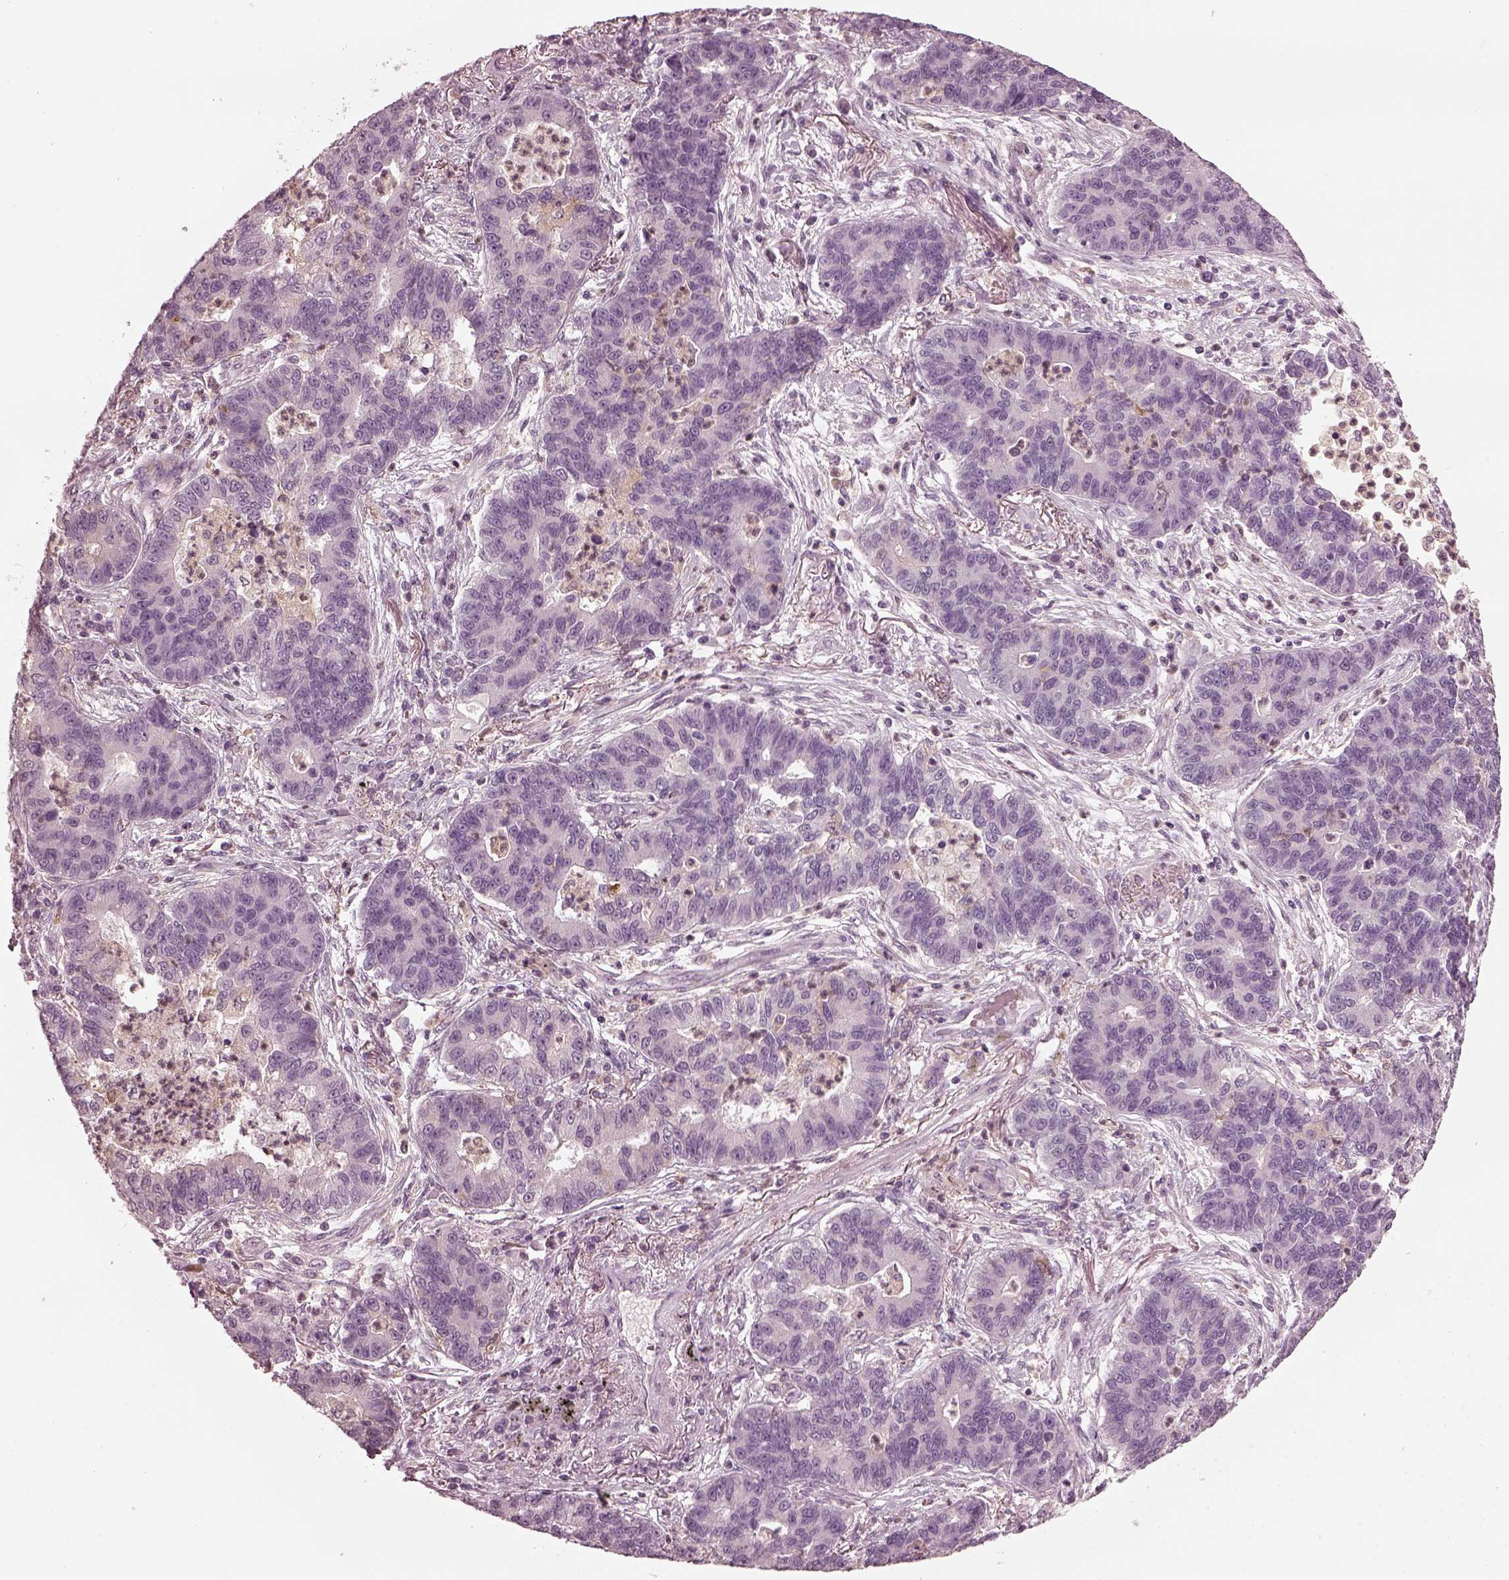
{"staining": {"intensity": "negative", "quantity": "none", "location": "none"}, "tissue": "lung cancer", "cell_type": "Tumor cells", "image_type": "cancer", "snomed": [{"axis": "morphology", "description": "Adenocarcinoma, NOS"}, {"axis": "topography", "description": "Lung"}], "caption": "Lung adenocarcinoma stained for a protein using IHC displays no positivity tumor cells.", "gene": "PSTPIP2", "patient": {"sex": "female", "age": 57}}